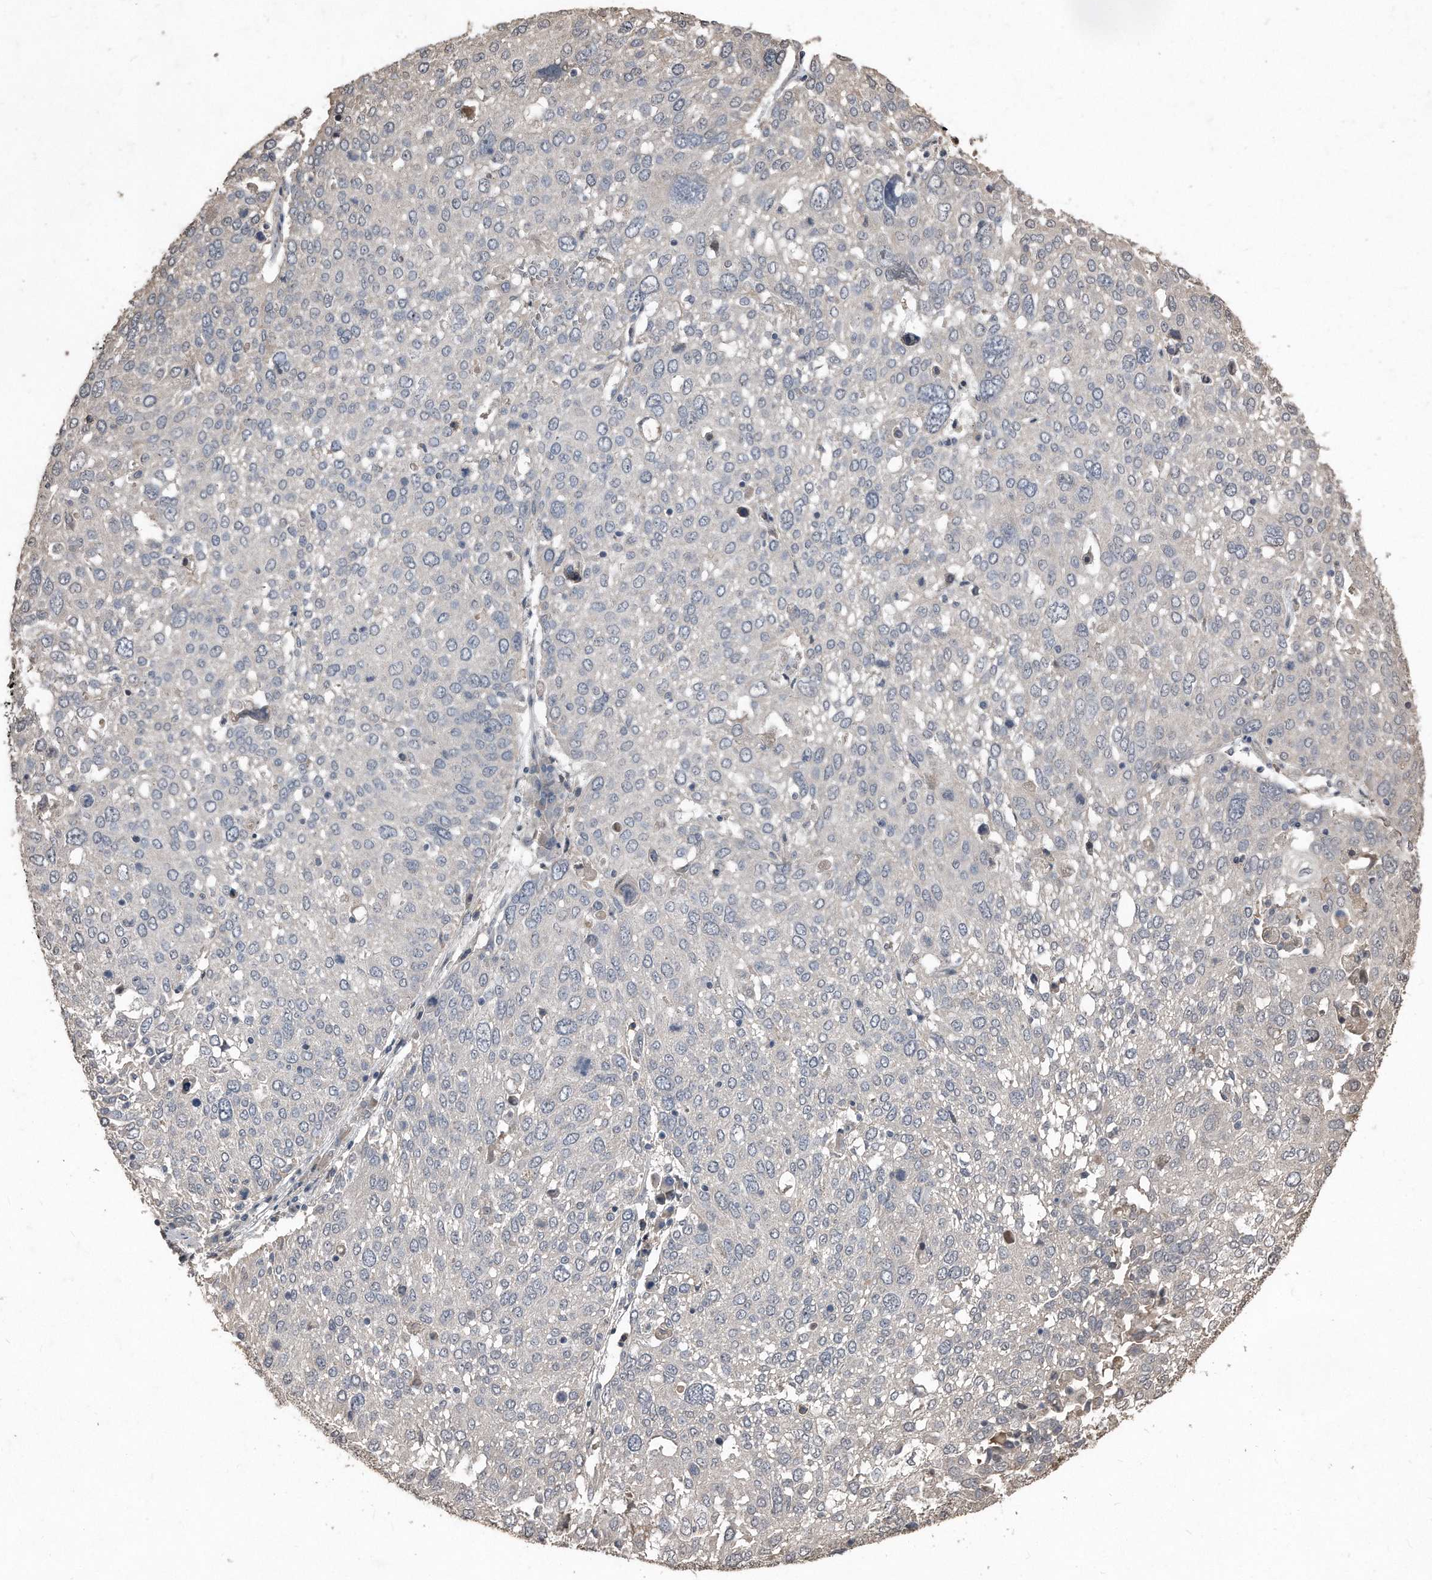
{"staining": {"intensity": "negative", "quantity": "none", "location": "none"}, "tissue": "lung cancer", "cell_type": "Tumor cells", "image_type": "cancer", "snomed": [{"axis": "morphology", "description": "Squamous cell carcinoma, NOS"}, {"axis": "topography", "description": "Lung"}], "caption": "A micrograph of human lung cancer is negative for staining in tumor cells. (Stains: DAB (3,3'-diaminobenzidine) IHC with hematoxylin counter stain, Microscopy: brightfield microscopy at high magnification).", "gene": "ANKRD10", "patient": {"sex": "male", "age": 65}}